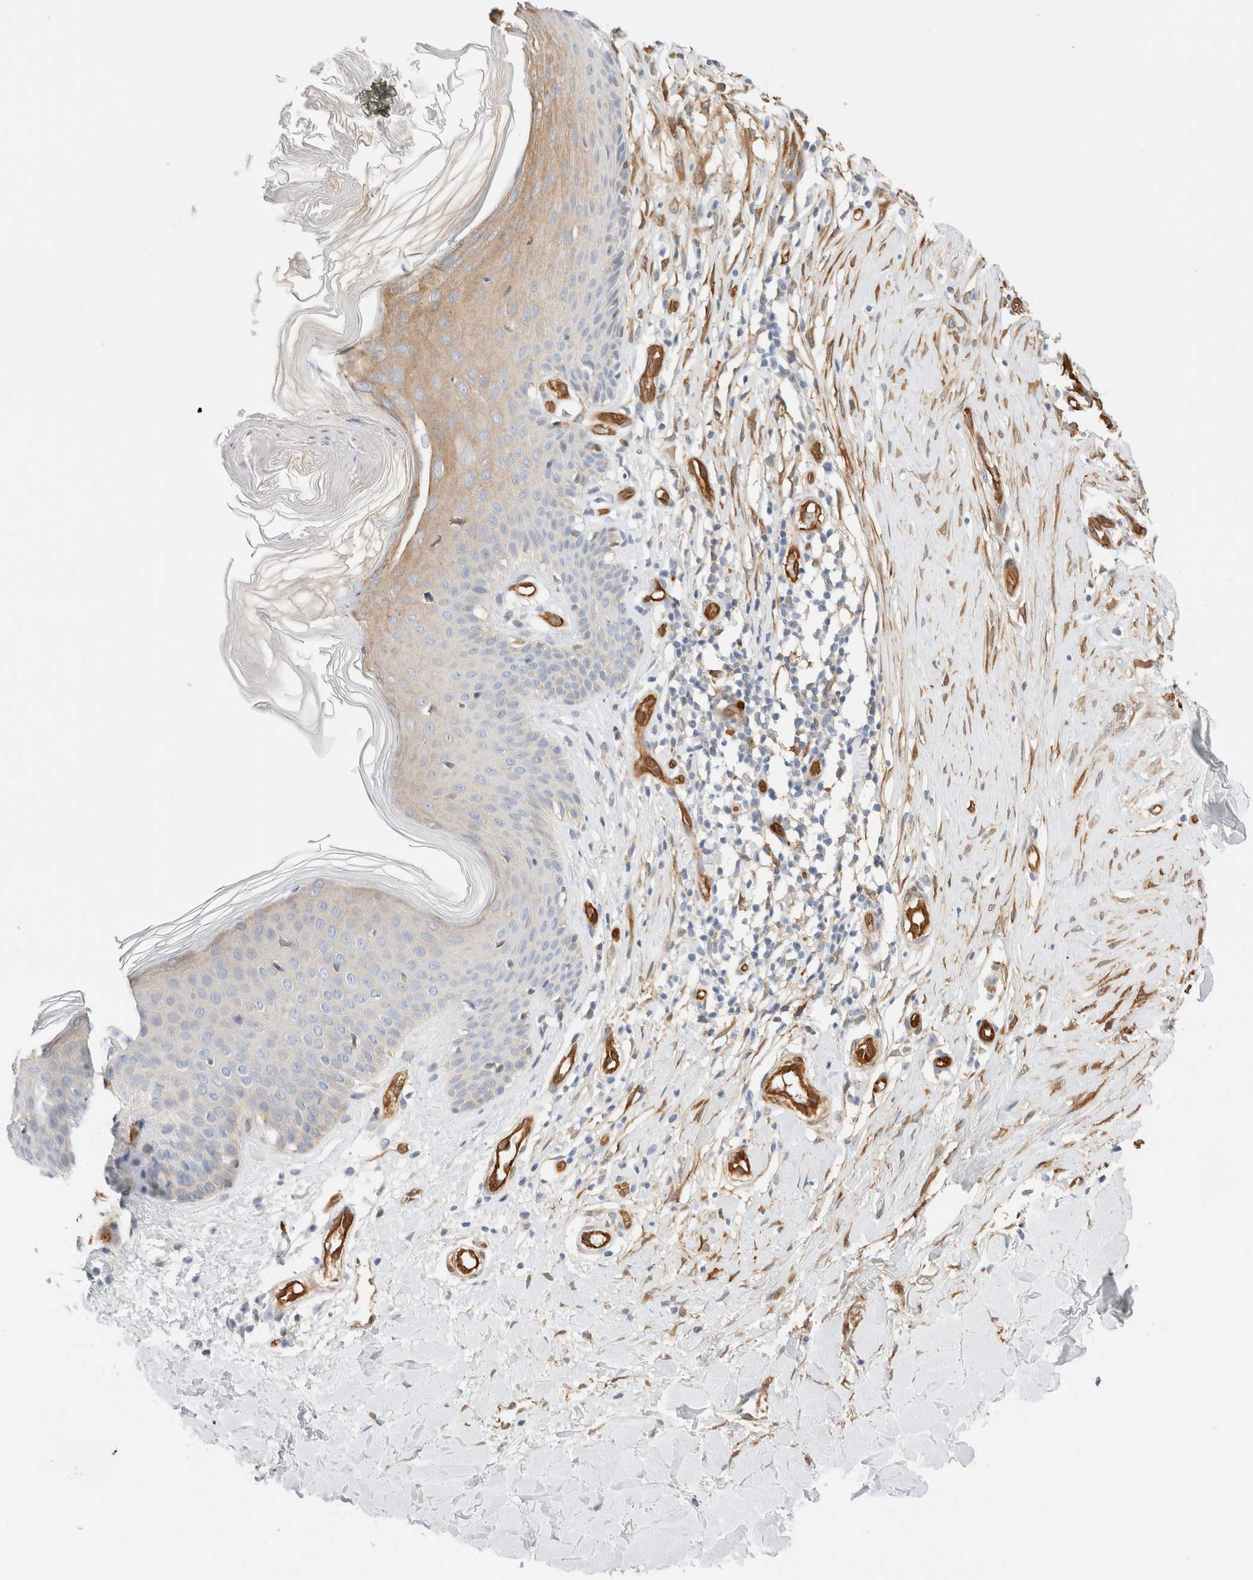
{"staining": {"intensity": "moderate", "quantity": ">75%", "location": "cytoplasmic/membranous"}, "tissue": "skin", "cell_type": "Fibroblasts", "image_type": "normal", "snomed": [{"axis": "morphology", "description": "Normal tissue, NOS"}, {"axis": "topography", "description": "Skin"}], "caption": "High-magnification brightfield microscopy of unremarkable skin stained with DAB (3,3'-diaminobenzidine) (brown) and counterstained with hematoxylin (blue). fibroblasts exhibit moderate cytoplasmic/membranous staining is appreciated in approximately>75% of cells. (Stains: DAB in brown, nuclei in blue, Microscopy: brightfield microscopy at high magnification).", "gene": "LMCD1", "patient": {"sex": "male", "age": 41}}